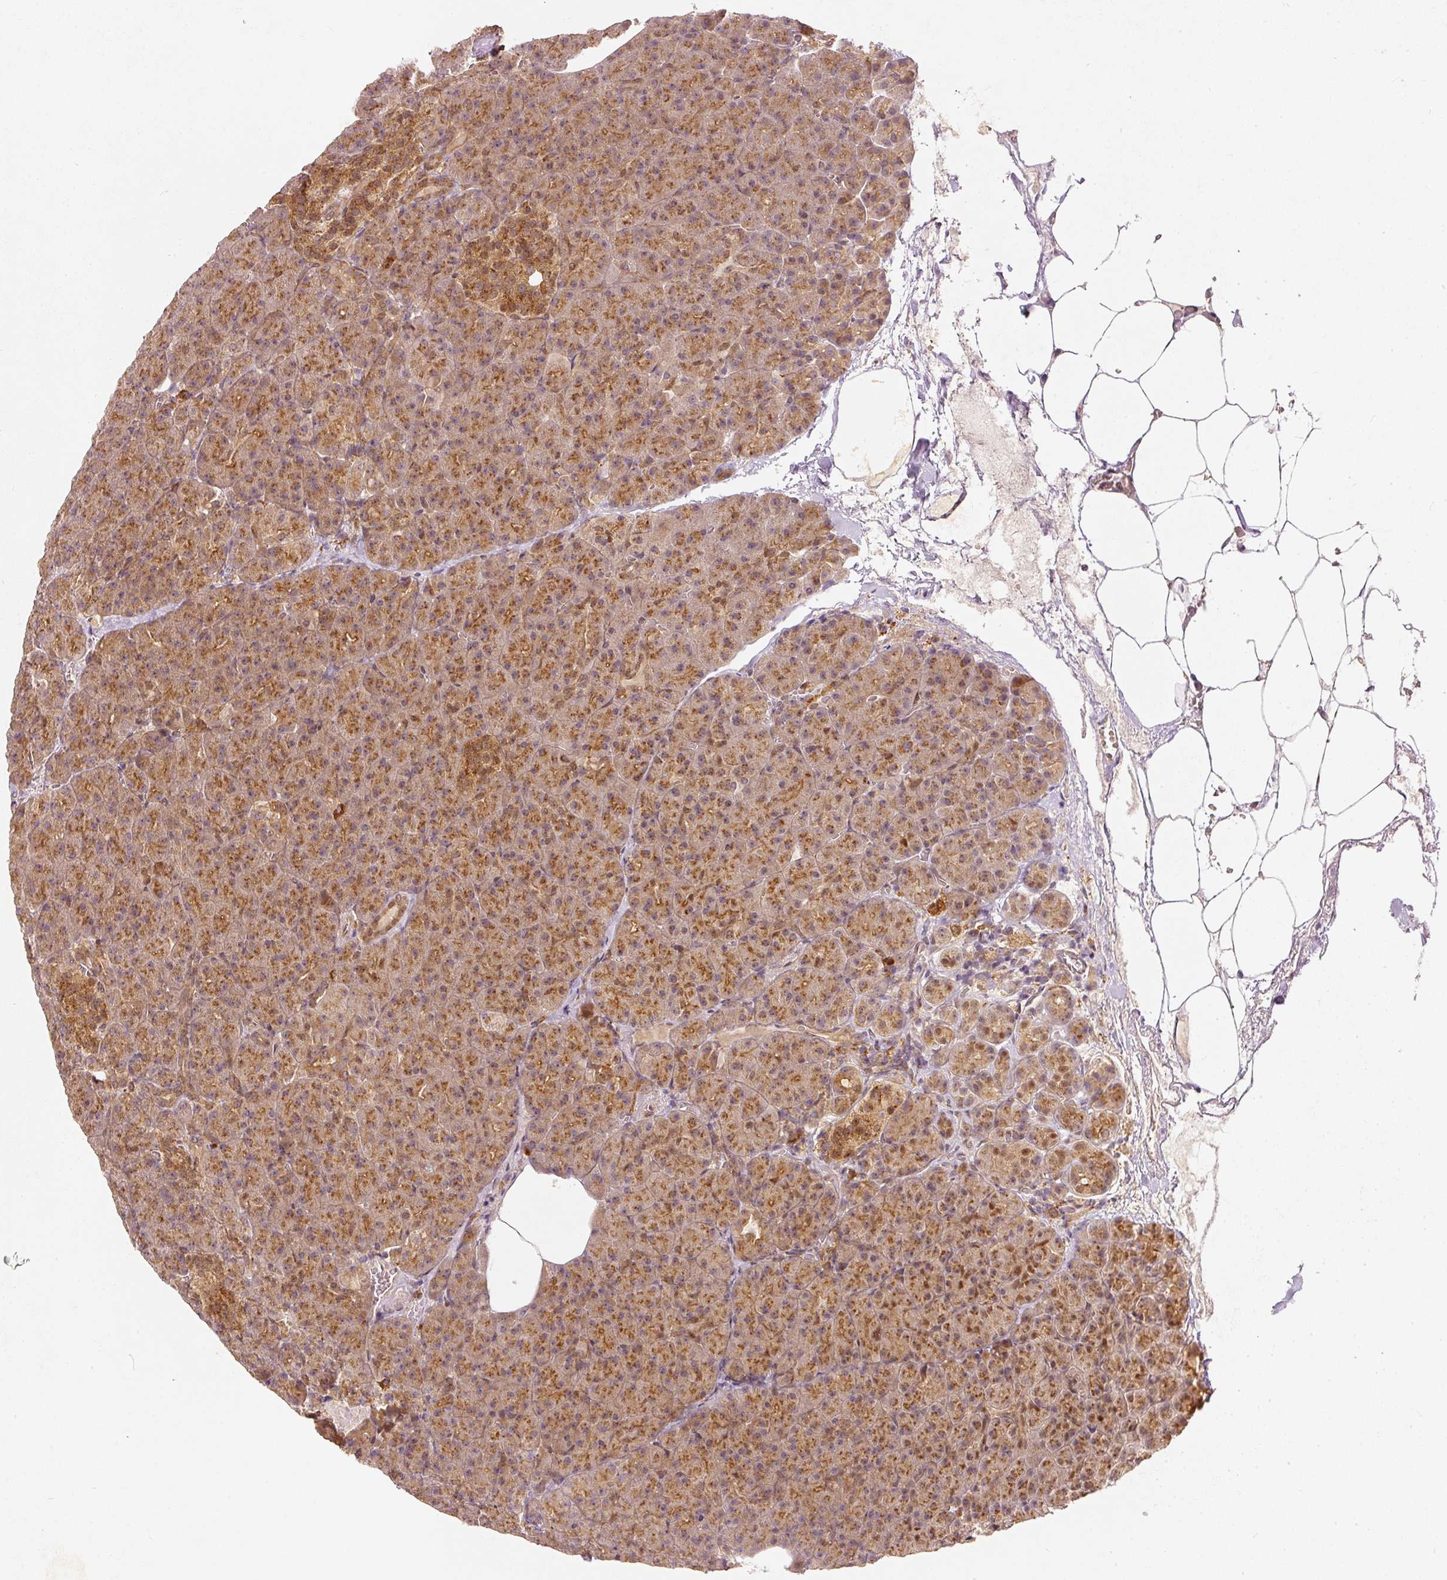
{"staining": {"intensity": "moderate", "quantity": ">75%", "location": "cytoplasmic/membranous"}, "tissue": "pancreas", "cell_type": "Exocrine glandular cells", "image_type": "normal", "snomed": [{"axis": "morphology", "description": "Normal tissue, NOS"}, {"axis": "topography", "description": "Pancreas"}], "caption": "This photomicrograph shows benign pancreas stained with immunohistochemistry (IHC) to label a protein in brown. The cytoplasmic/membranous of exocrine glandular cells show moderate positivity for the protein. Nuclei are counter-stained blue.", "gene": "ZNF580", "patient": {"sex": "female", "age": 74}}